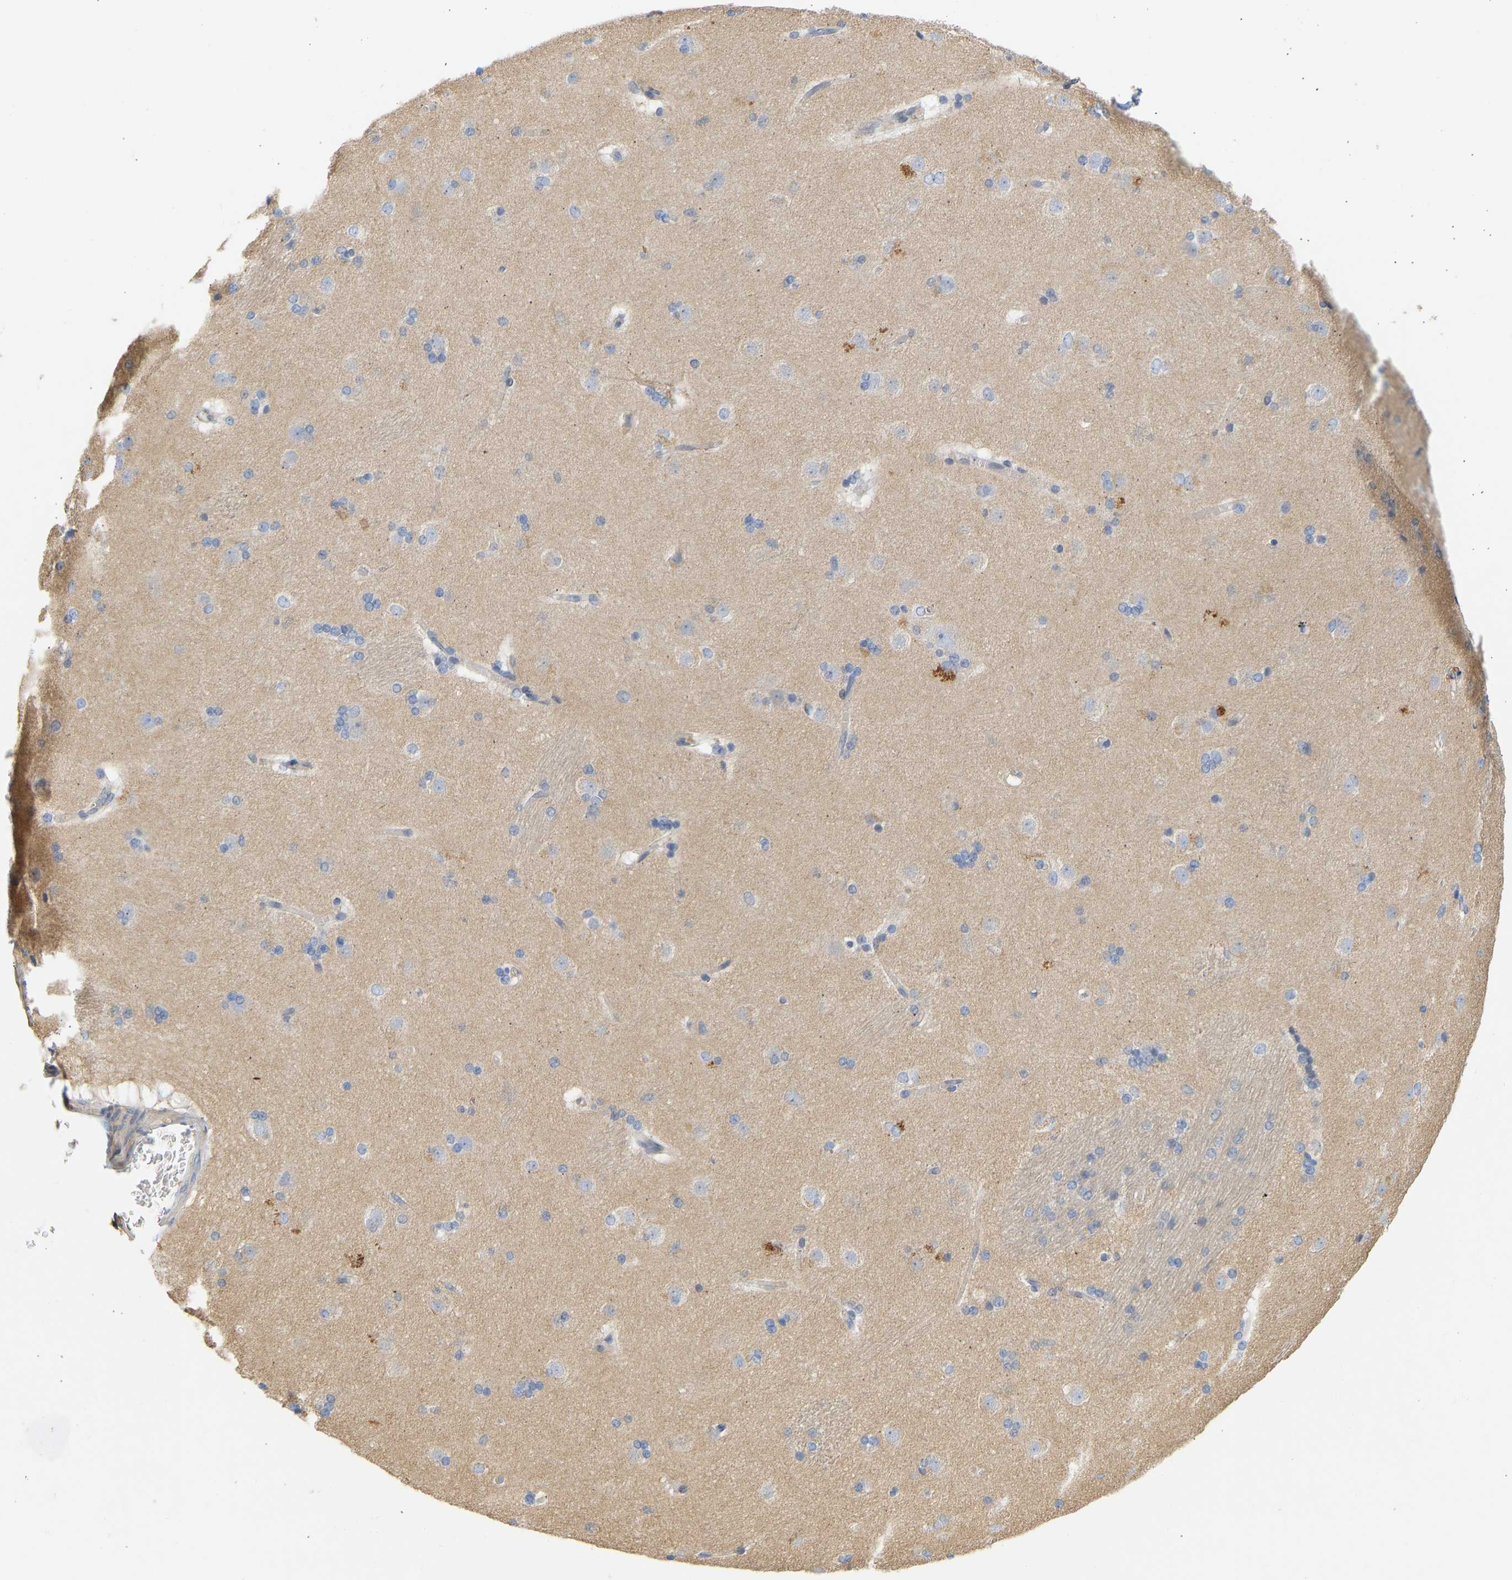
{"staining": {"intensity": "weak", "quantity": "<25%", "location": "cytoplasmic/membranous"}, "tissue": "caudate", "cell_type": "Glial cells", "image_type": "normal", "snomed": [{"axis": "morphology", "description": "Normal tissue, NOS"}, {"axis": "topography", "description": "Lateral ventricle wall"}], "caption": "High magnification brightfield microscopy of unremarkable caudate stained with DAB (brown) and counterstained with hematoxylin (blue): glial cells show no significant positivity.", "gene": "BVES", "patient": {"sex": "female", "age": 19}}